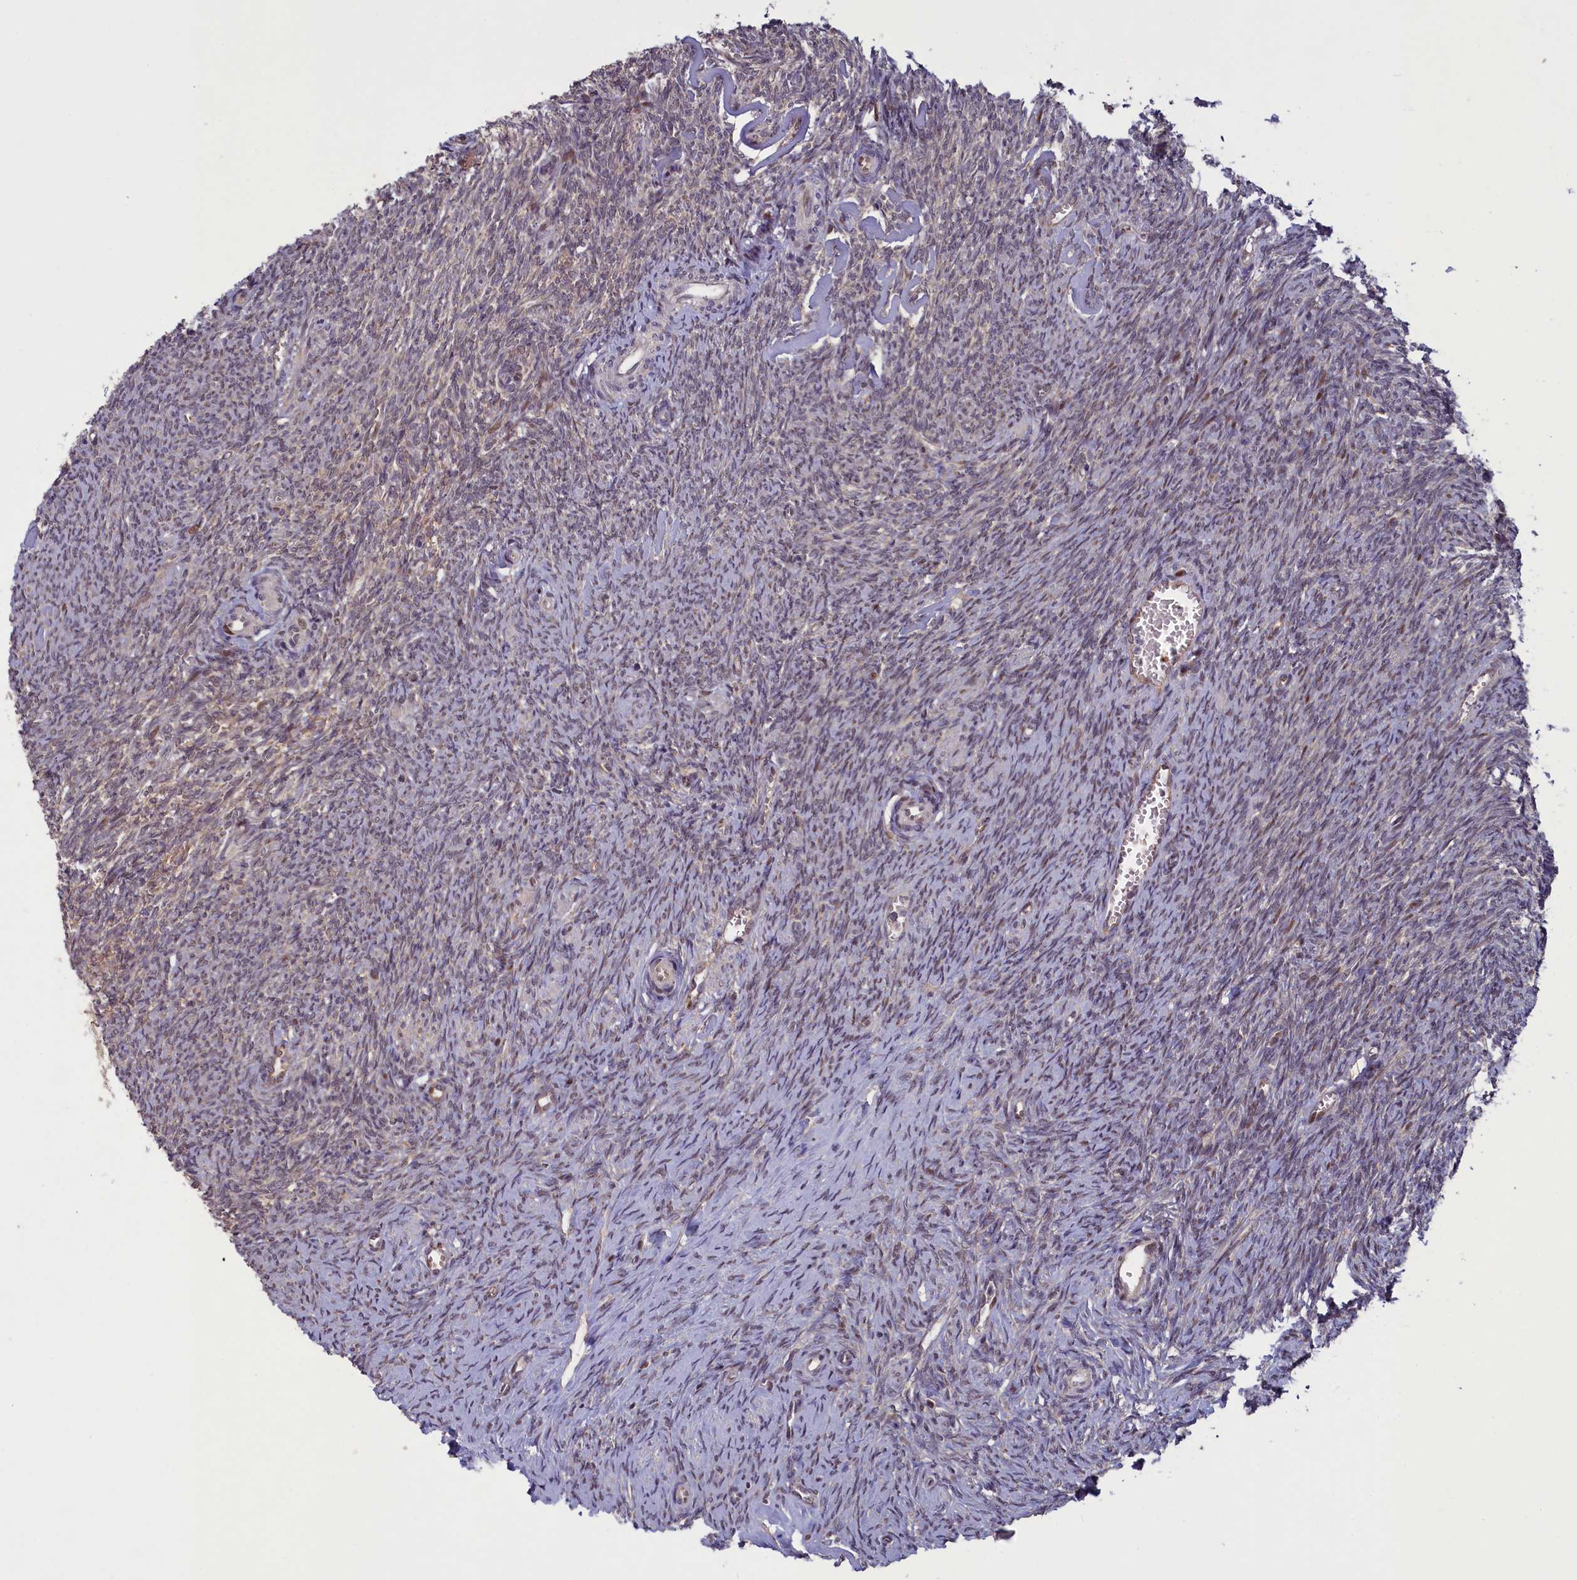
{"staining": {"intensity": "weak", "quantity": "25%-75%", "location": "nuclear"}, "tissue": "ovary", "cell_type": "Ovarian stroma cells", "image_type": "normal", "snomed": [{"axis": "morphology", "description": "Normal tissue, NOS"}, {"axis": "topography", "description": "Ovary"}], "caption": "Ovarian stroma cells display weak nuclear staining in approximately 25%-75% of cells in normal ovary. (IHC, brightfield microscopy, high magnification).", "gene": "NUBP1", "patient": {"sex": "female", "age": 44}}